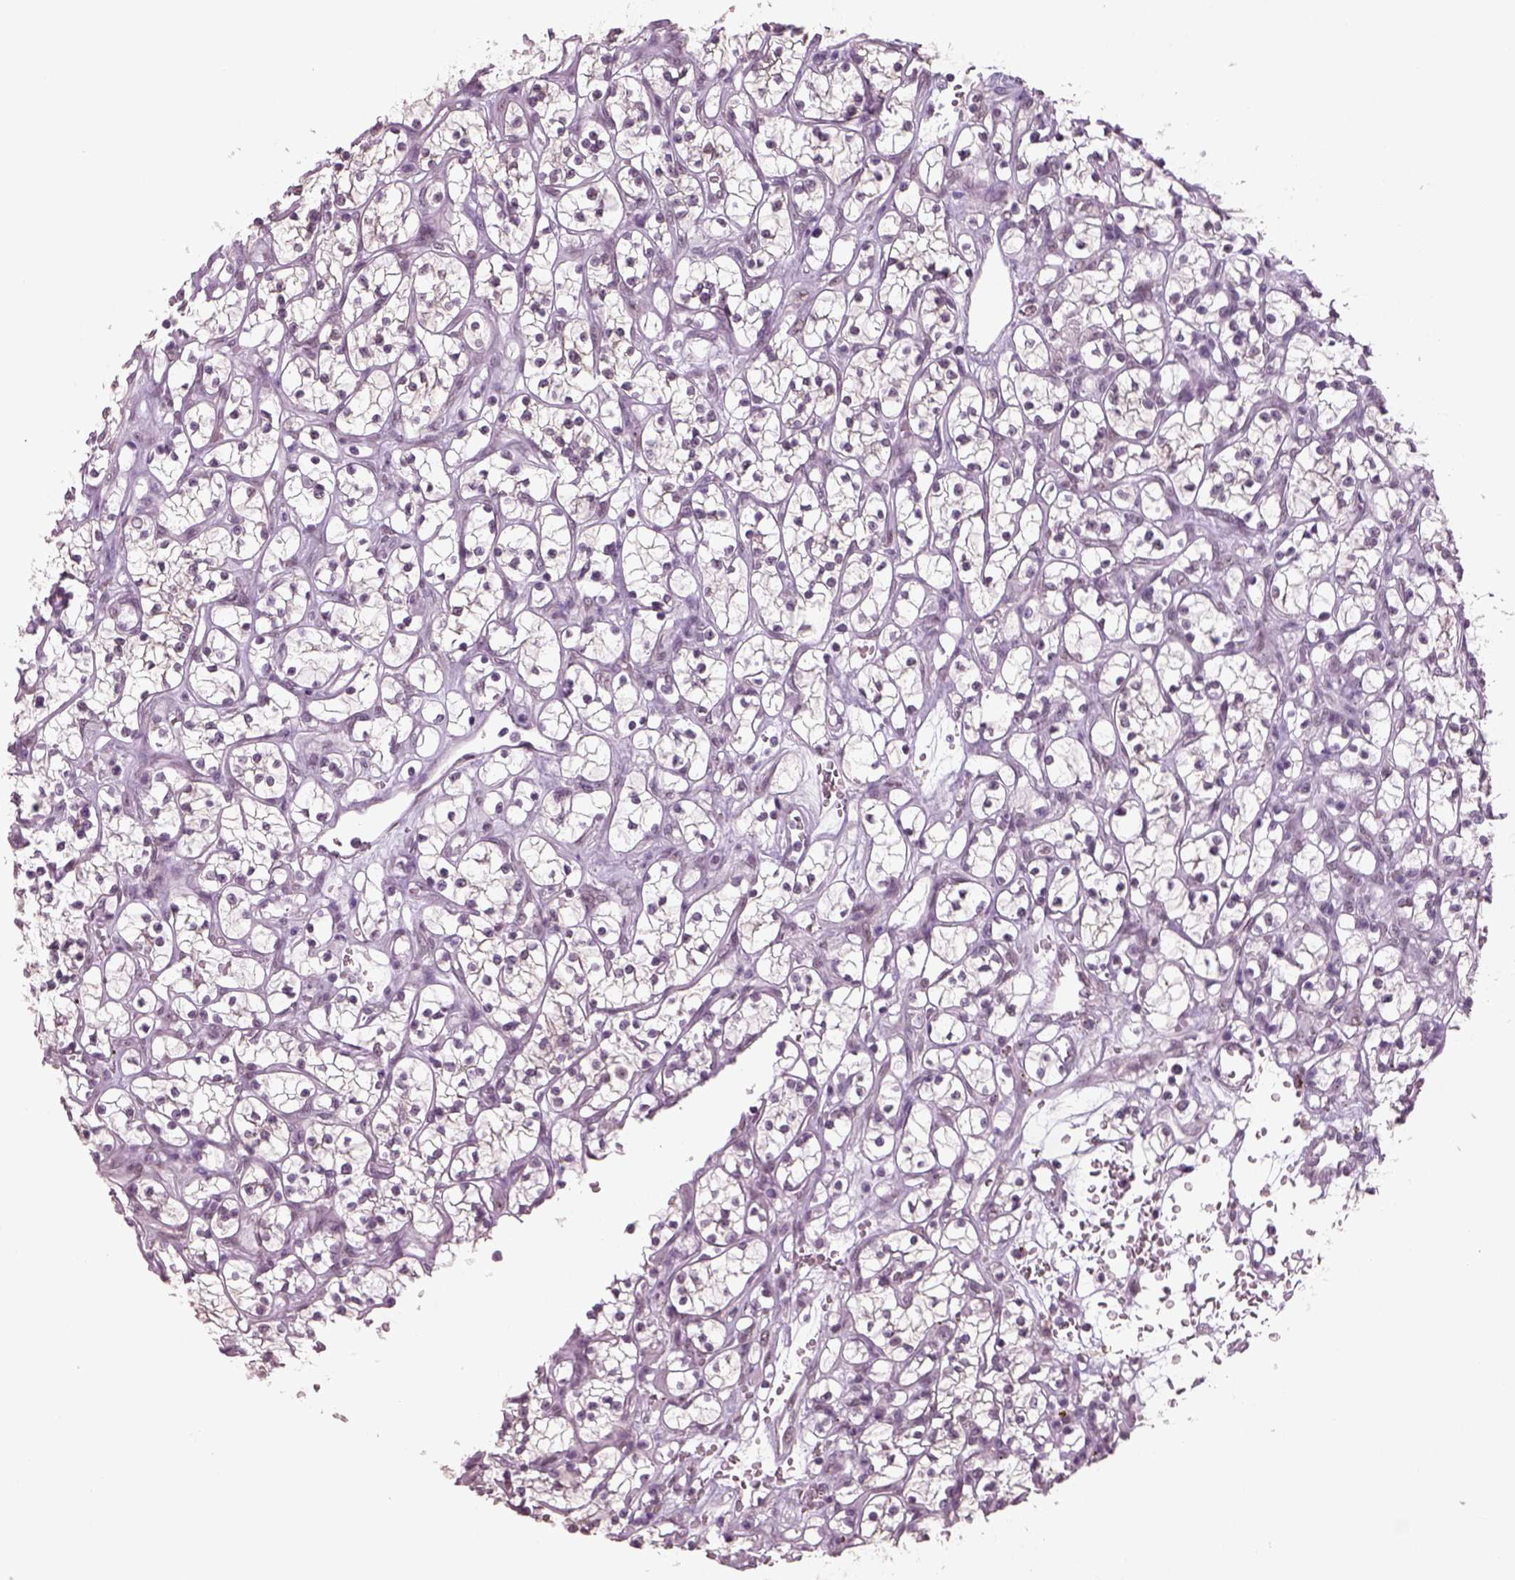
{"staining": {"intensity": "negative", "quantity": "none", "location": "none"}, "tissue": "renal cancer", "cell_type": "Tumor cells", "image_type": "cancer", "snomed": [{"axis": "morphology", "description": "Adenocarcinoma, NOS"}, {"axis": "topography", "description": "Kidney"}], "caption": "This image is of renal cancer stained with IHC to label a protein in brown with the nuclei are counter-stained blue. There is no expression in tumor cells.", "gene": "NAT8", "patient": {"sex": "female", "age": 64}}